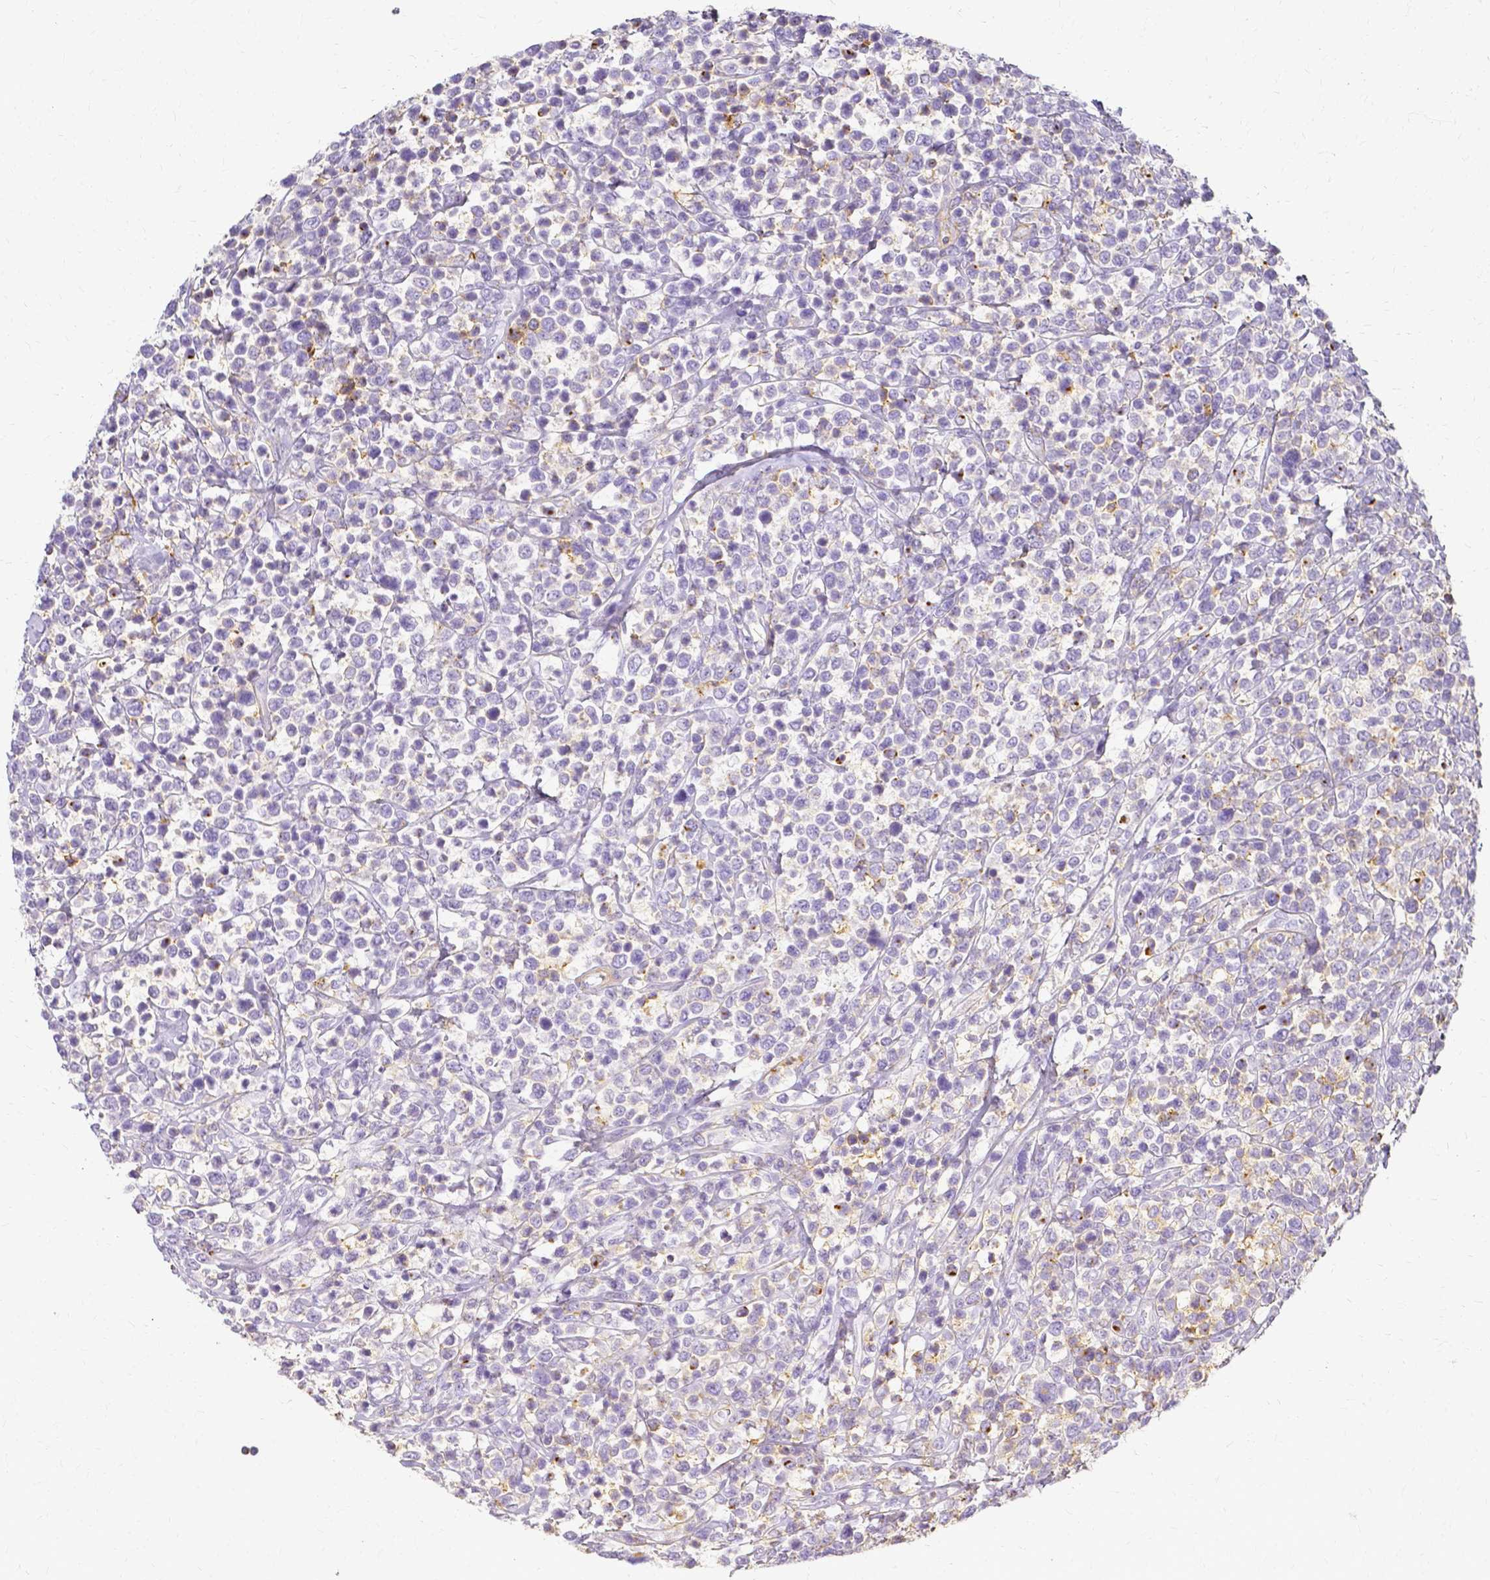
{"staining": {"intensity": "negative", "quantity": "none", "location": "none"}, "tissue": "lymphoma", "cell_type": "Tumor cells", "image_type": "cancer", "snomed": [{"axis": "morphology", "description": "Malignant lymphoma, non-Hodgkin's type, High grade"}, {"axis": "topography", "description": "Soft tissue"}], "caption": "High power microscopy photomicrograph of an immunohistochemistry photomicrograph of lymphoma, revealing no significant positivity in tumor cells. The staining is performed using DAB brown chromogen with nuclei counter-stained in using hematoxylin.", "gene": "HSPA12A", "patient": {"sex": "female", "age": 56}}